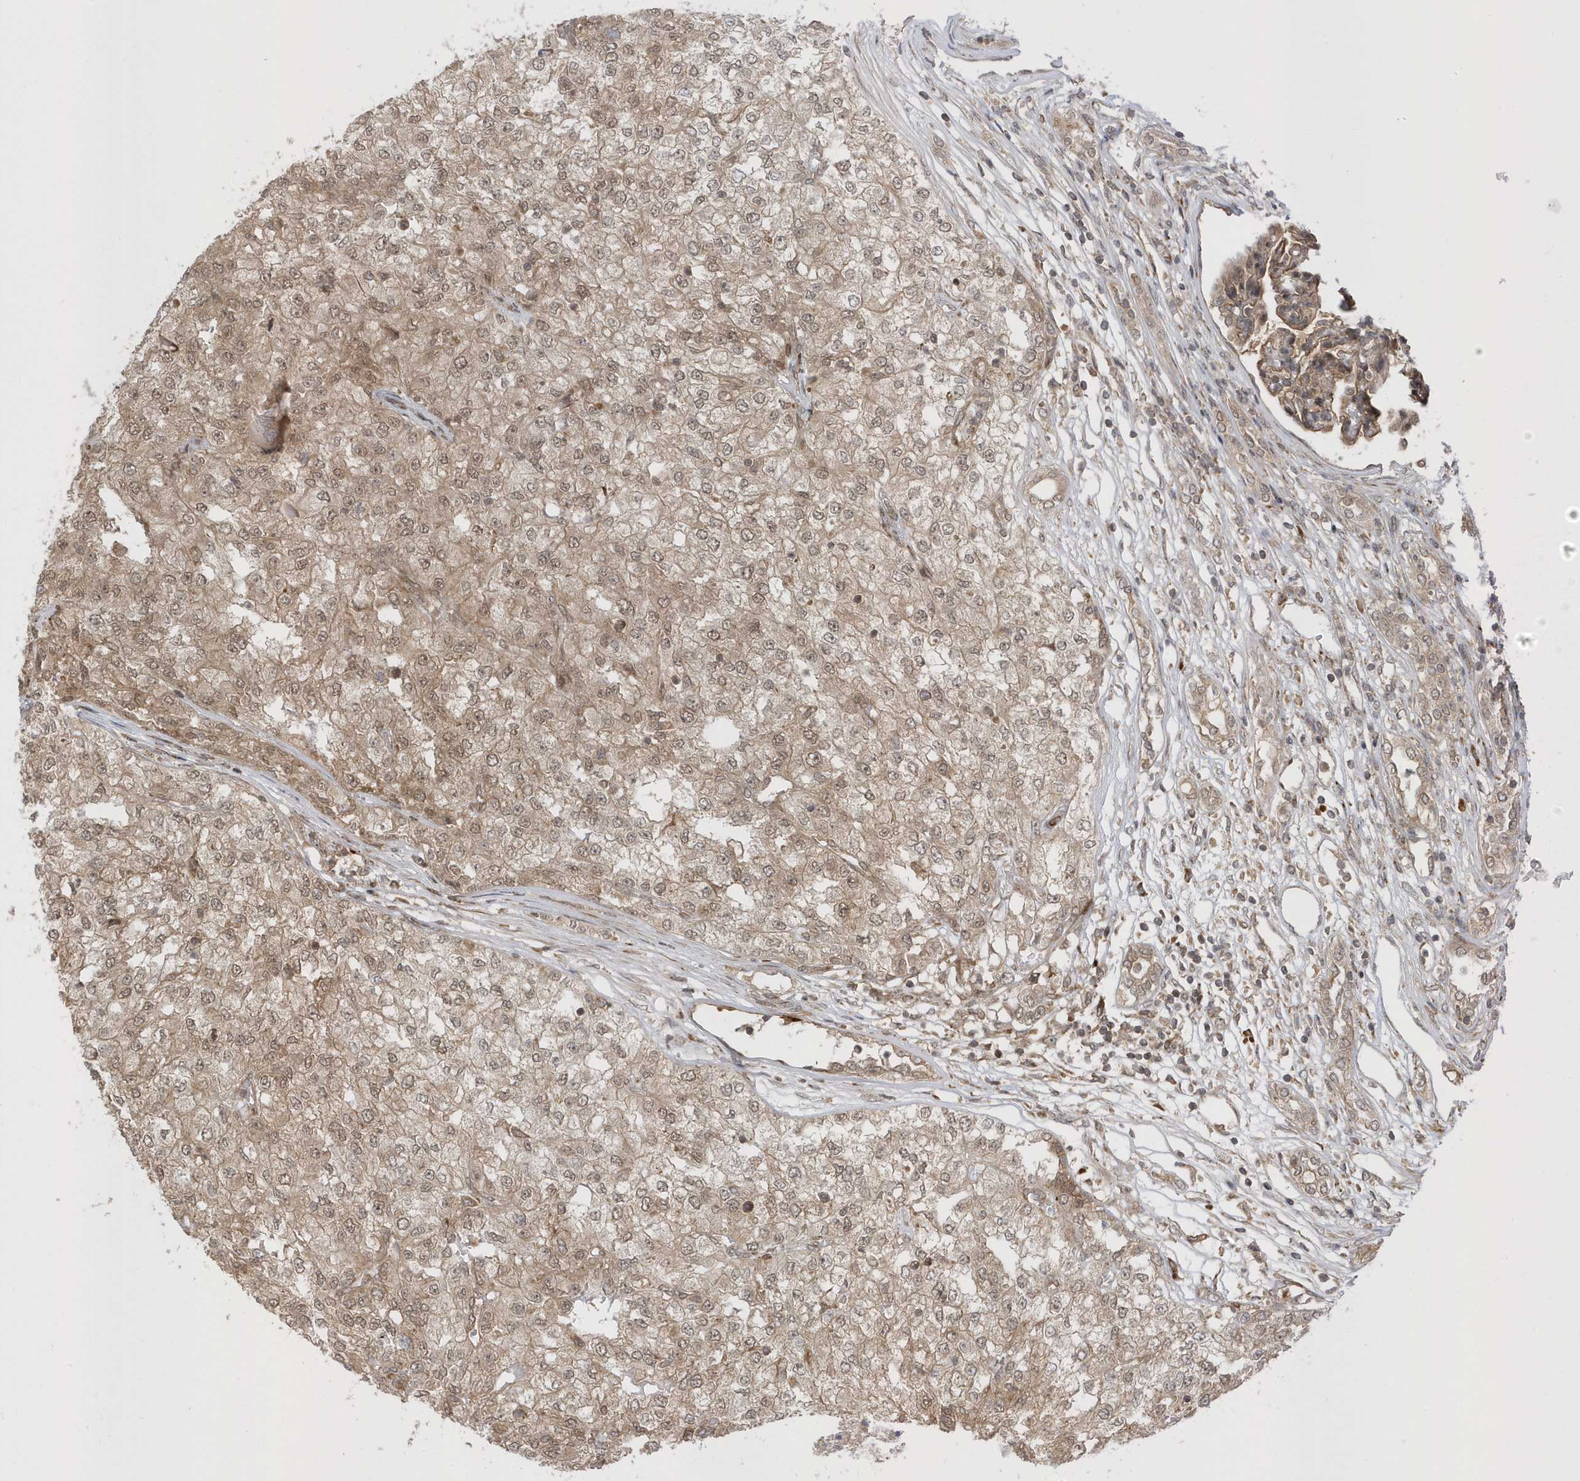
{"staining": {"intensity": "moderate", "quantity": ">75%", "location": "cytoplasmic/membranous,nuclear"}, "tissue": "renal cancer", "cell_type": "Tumor cells", "image_type": "cancer", "snomed": [{"axis": "morphology", "description": "Adenocarcinoma, NOS"}, {"axis": "topography", "description": "Kidney"}], "caption": "High-power microscopy captured an immunohistochemistry (IHC) micrograph of adenocarcinoma (renal), revealing moderate cytoplasmic/membranous and nuclear expression in approximately >75% of tumor cells. (IHC, brightfield microscopy, high magnification).", "gene": "METTL21A", "patient": {"sex": "female", "age": 54}}